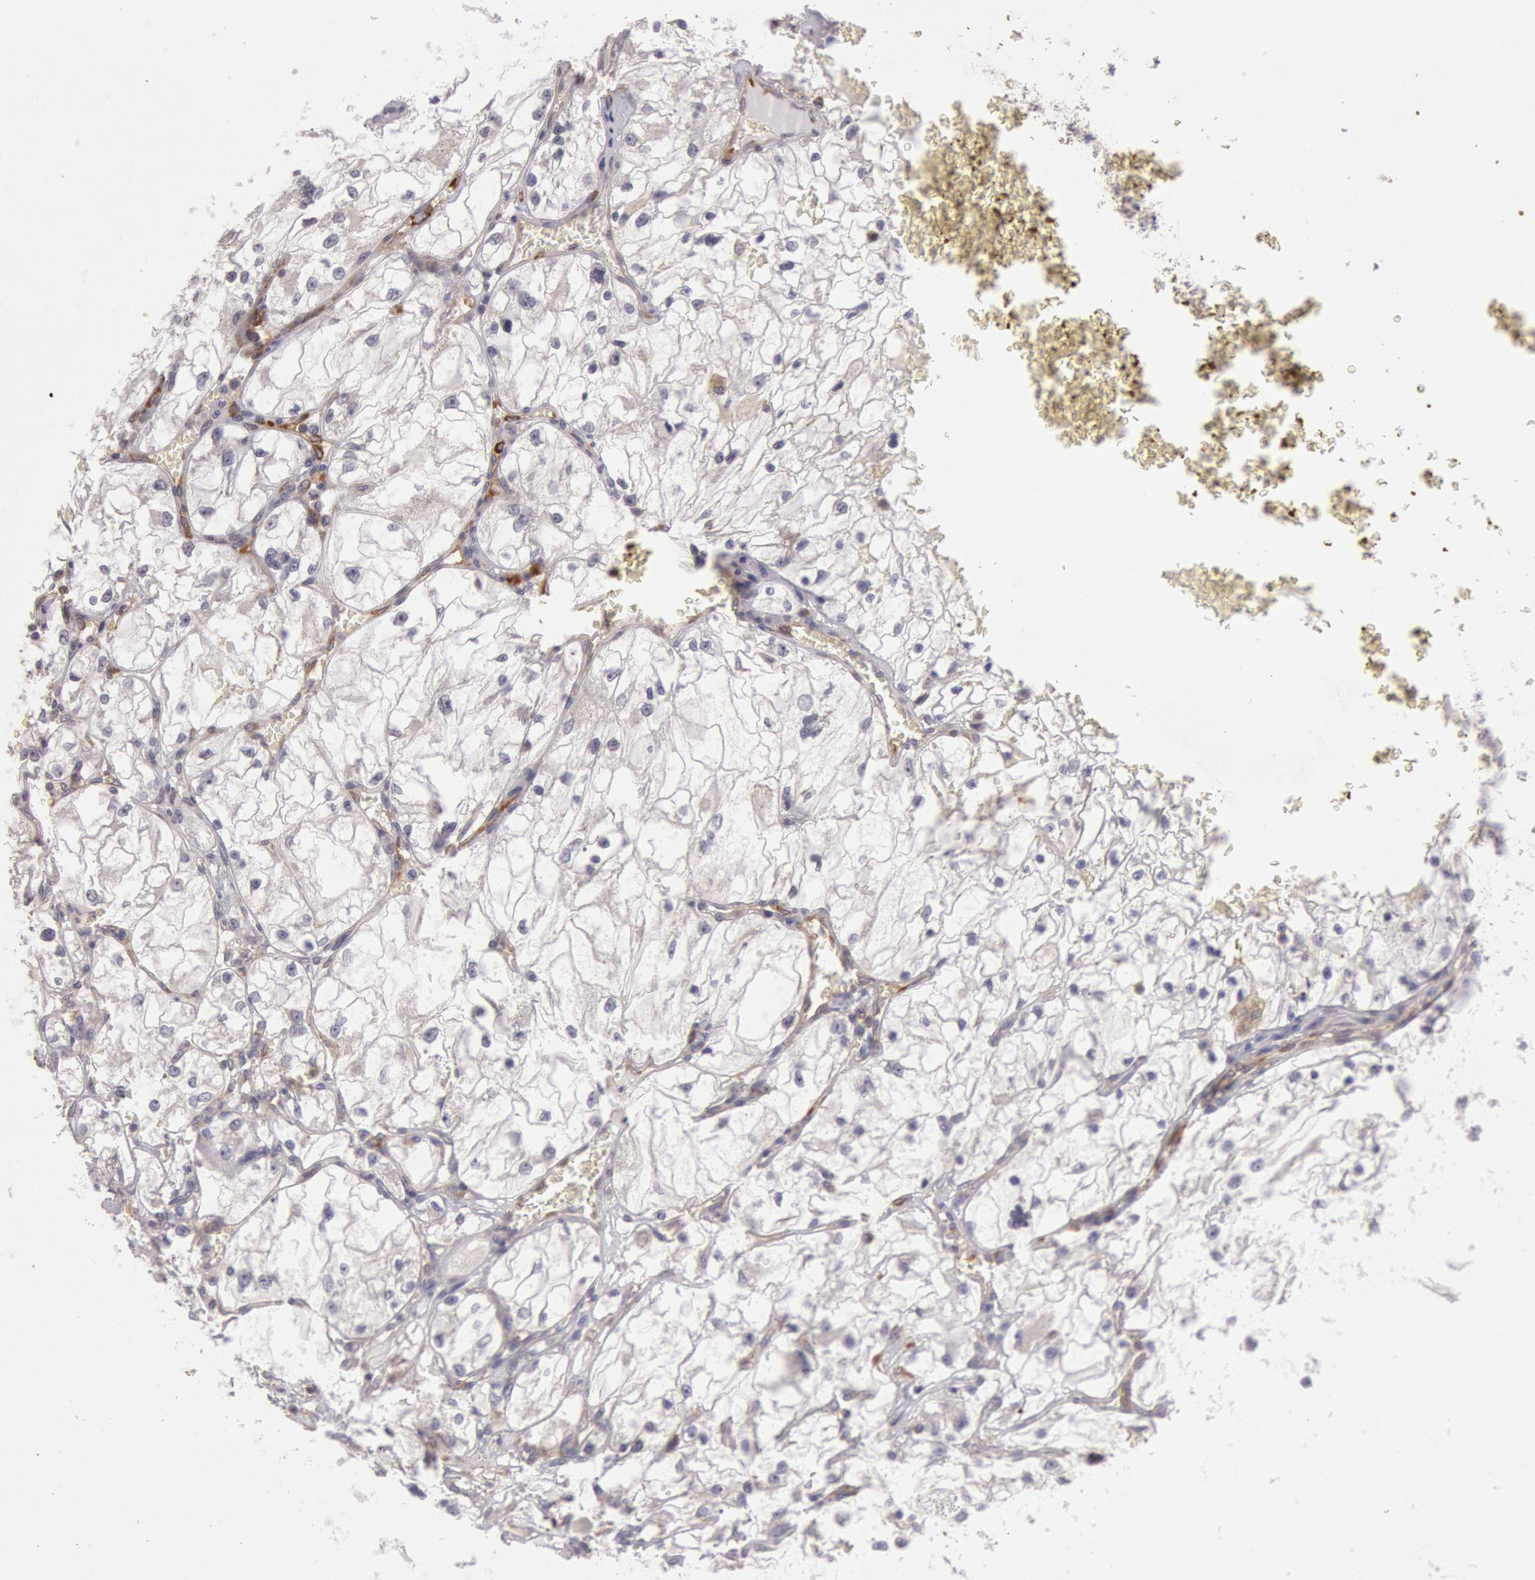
{"staining": {"intensity": "weak", "quantity": "<25%", "location": "cytoplasmic/membranous"}, "tissue": "renal cancer", "cell_type": "Tumor cells", "image_type": "cancer", "snomed": [{"axis": "morphology", "description": "Adenocarcinoma, NOS"}, {"axis": "topography", "description": "Kidney"}], "caption": "A high-resolution histopathology image shows immunohistochemistry staining of renal cancer, which exhibits no significant expression in tumor cells.", "gene": "NMT2", "patient": {"sex": "male", "age": 61}}